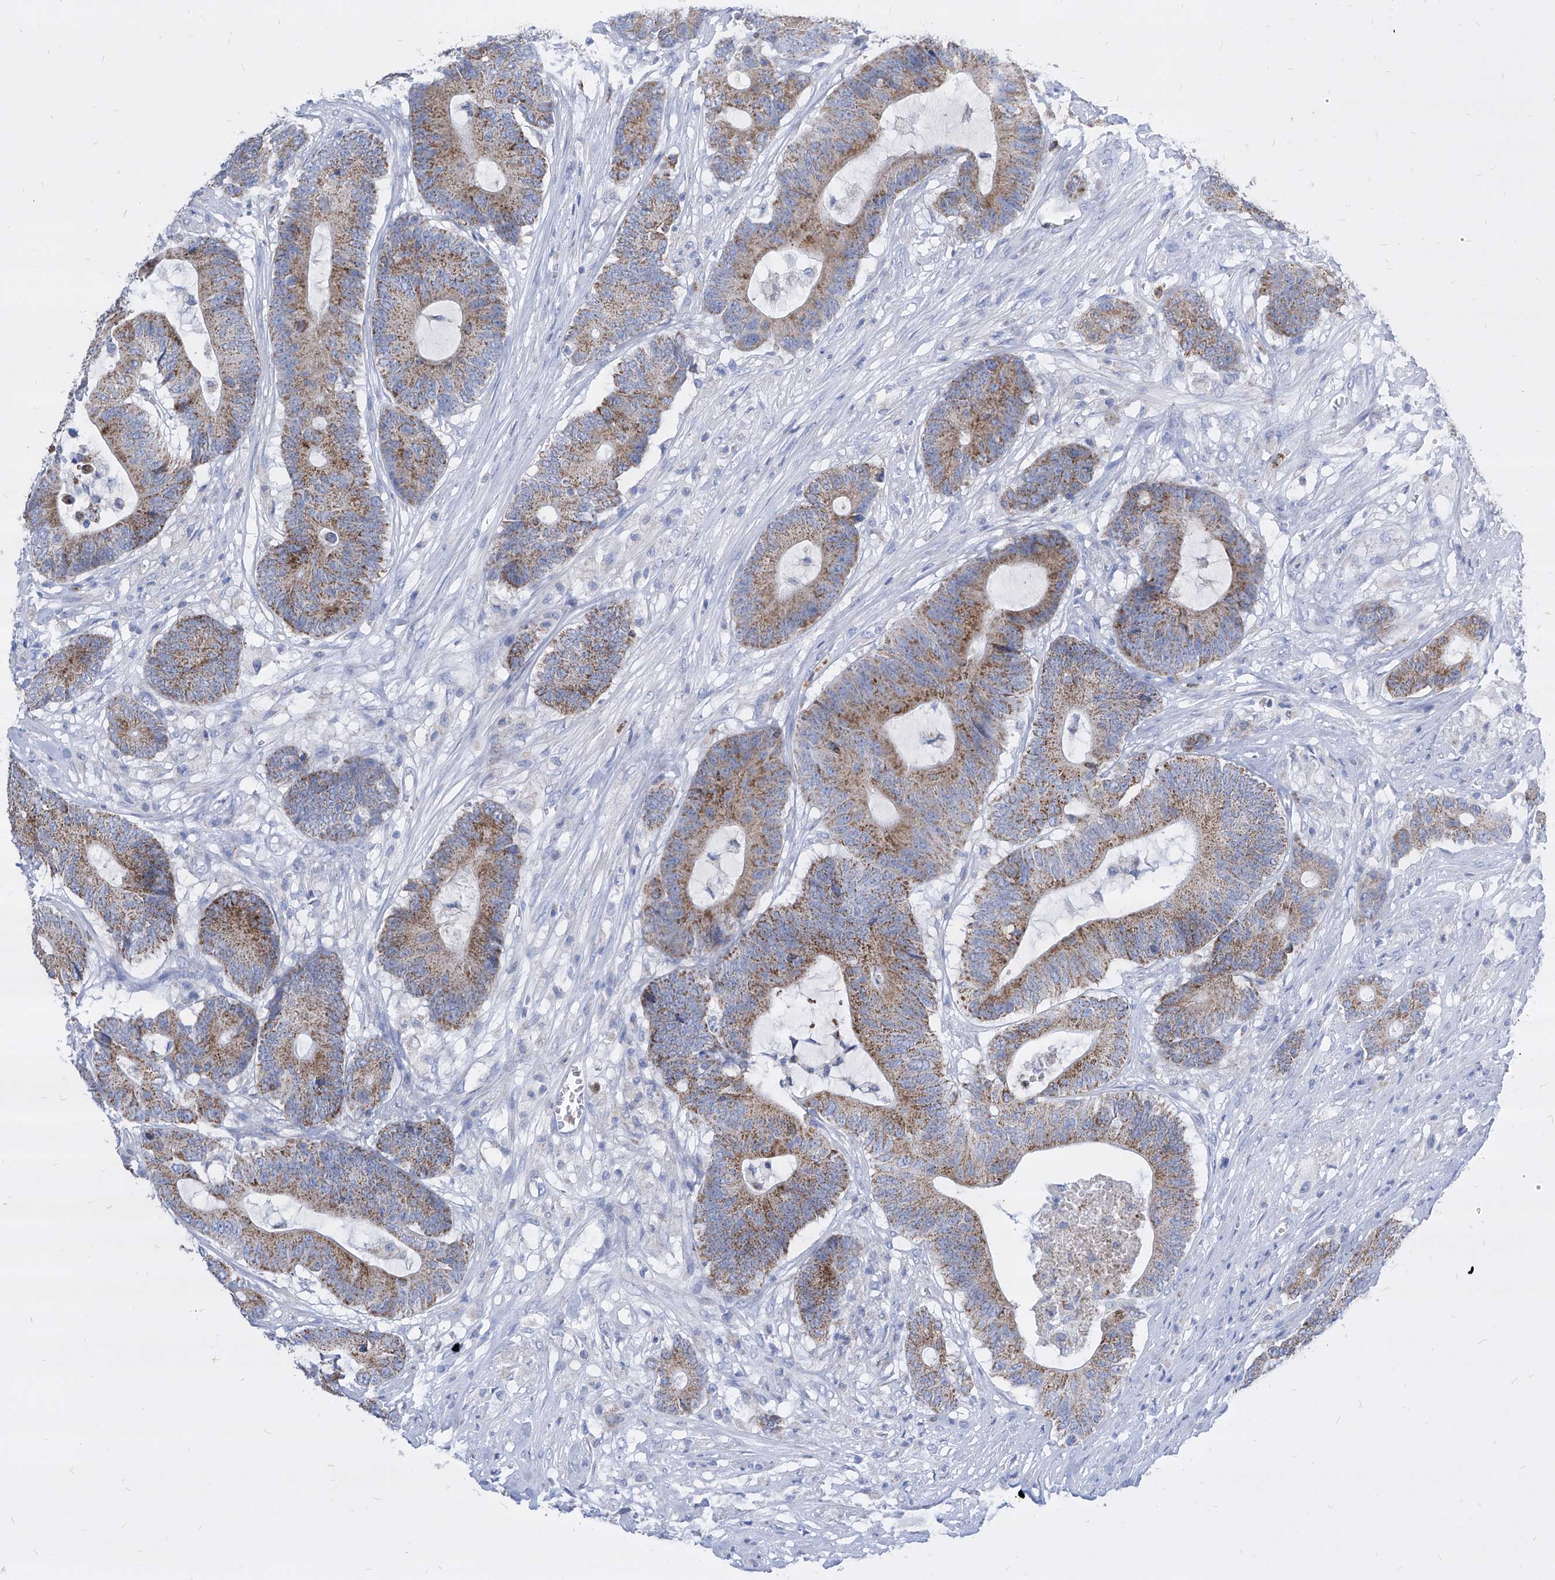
{"staining": {"intensity": "moderate", "quantity": ">75%", "location": "cytoplasmic/membranous"}, "tissue": "colorectal cancer", "cell_type": "Tumor cells", "image_type": "cancer", "snomed": [{"axis": "morphology", "description": "Adenocarcinoma, NOS"}, {"axis": "topography", "description": "Colon"}], "caption": "The micrograph demonstrates a brown stain indicating the presence of a protein in the cytoplasmic/membranous of tumor cells in adenocarcinoma (colorectal).", "gene": "COQ3", "patient": {"sex": "female", "age": 84}}